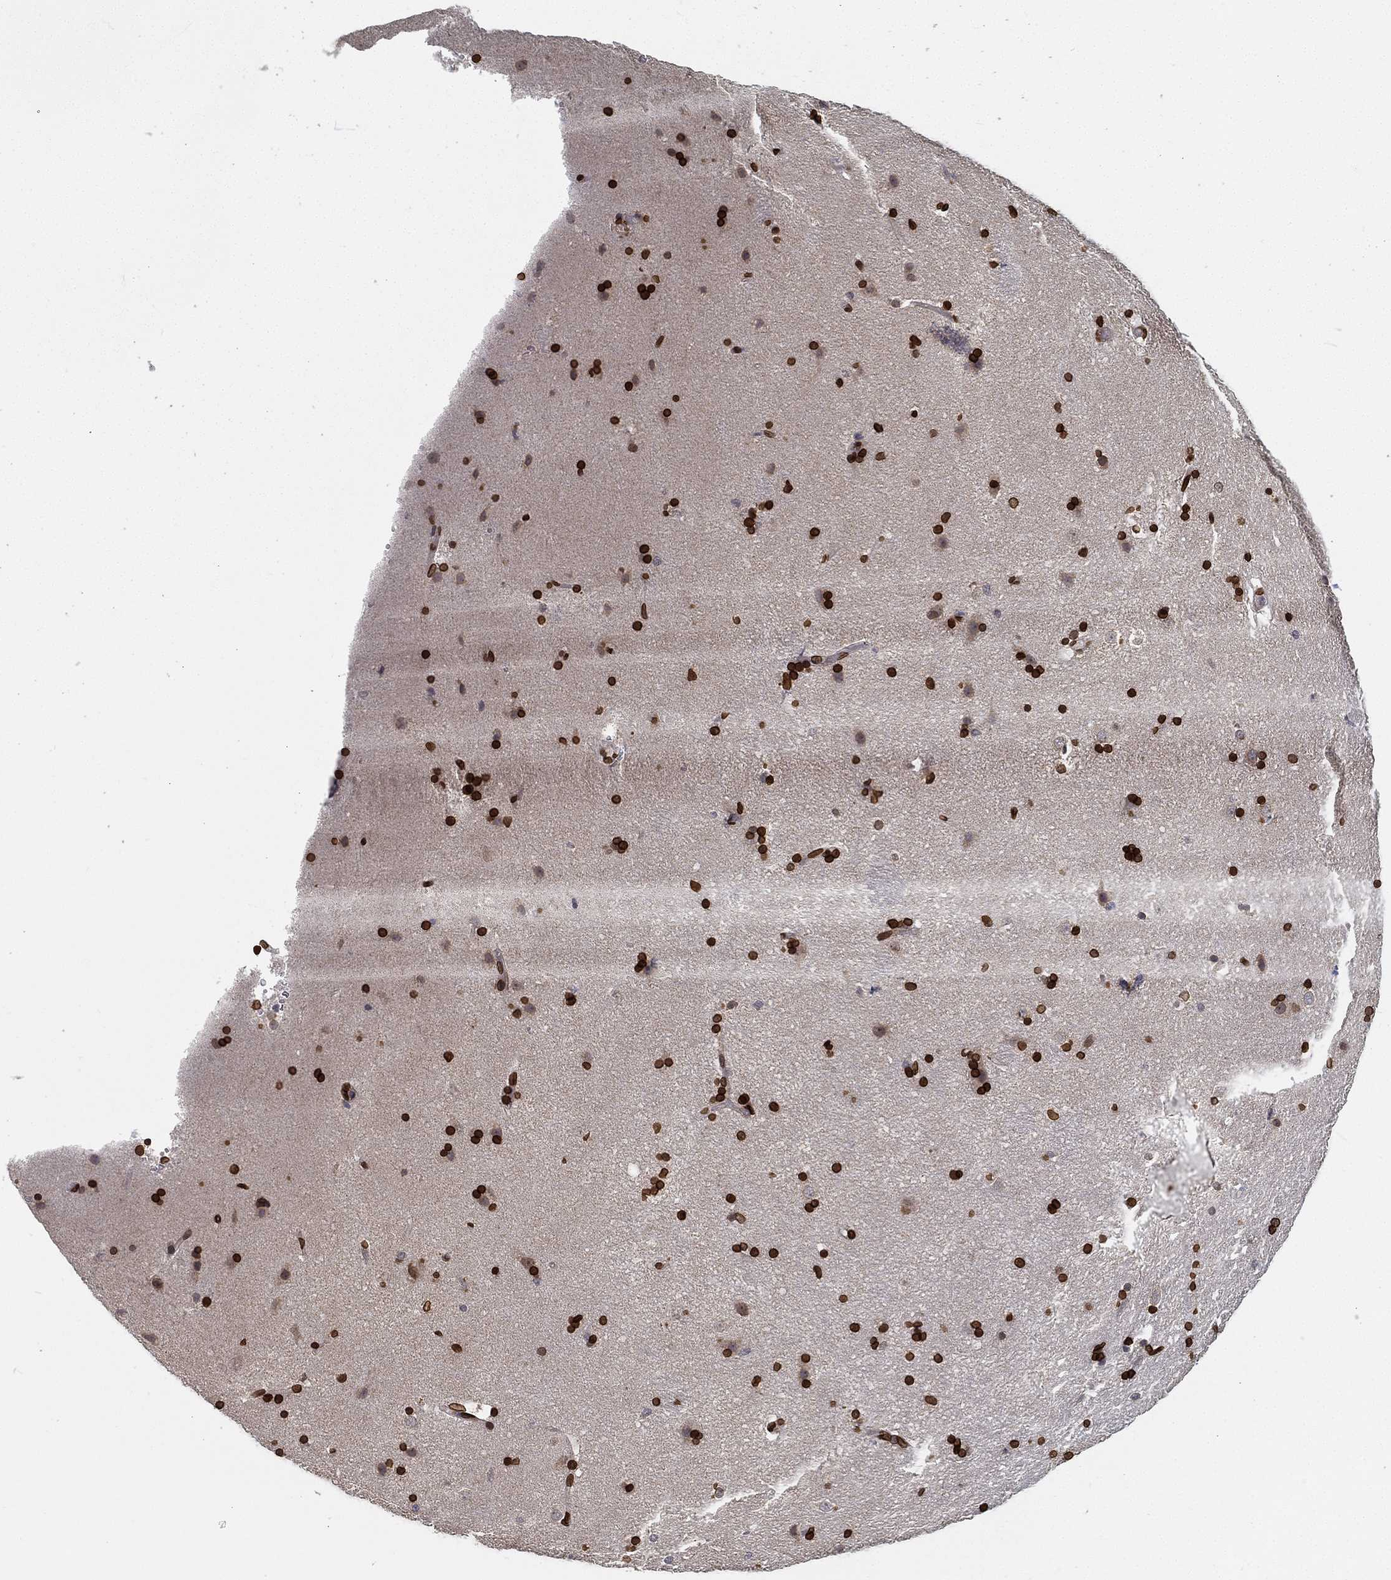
{"staining": {"intensity": "strong", "quantity": ">75%", "location": "cytoplasmic/membranous,nuclear"}, "tissue": "caudate", "cell_type": "Glial cells", "image_type": "normal", "snomed": [{"axis": "morphology", "description": "Normal tissue, NOS"}, {"axis": "topography", "description": "Lateral ventricle wall"}], "caption": "The micrograph demonstrates staining of benign caudate, revealing strong cytoplasmic/membranous,nuclear protein positivity (brown color) within glial cells. Nuclei are stained in blue.", "gene": "PALB2", "patient": {"sex": "male", "age": 51}}